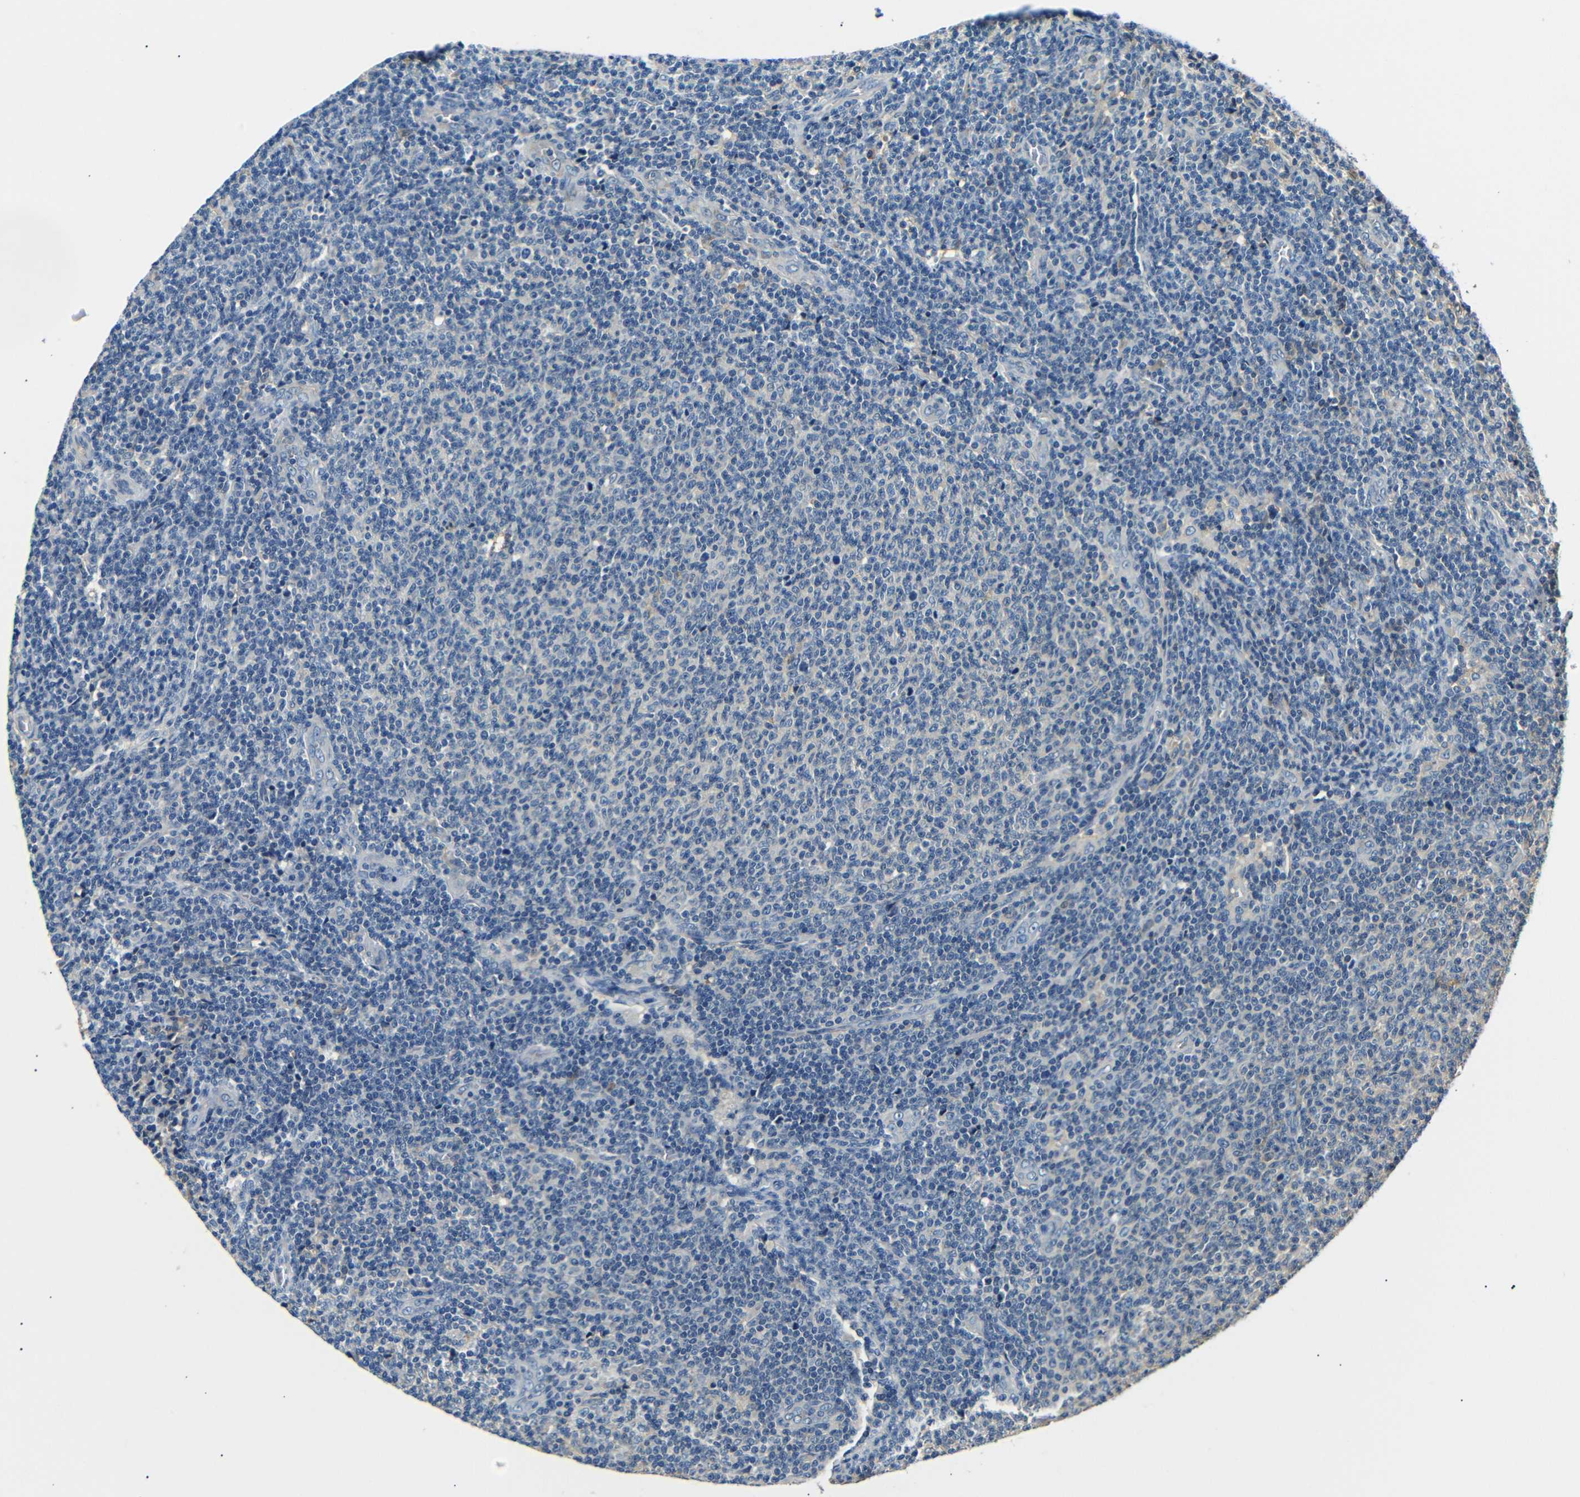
{"staining": {"intensity": "negative", "quantity": "none", "location": "none"}, "tissue": "lymphoma", "cell_type": "Tumor cells", "image_type": "cancer", "snomed": [{"axis": "morphology", "description": "Malignant lymphoma, non-Hodgkin's type, Low grade"}, {"axis": "topography", "description": "Lymph node"}], "caption": "Tumor cells show no significant positivity in lymphoma.", "gene": "LHCGR", "patient": {"sex": "male", "age": 66}}